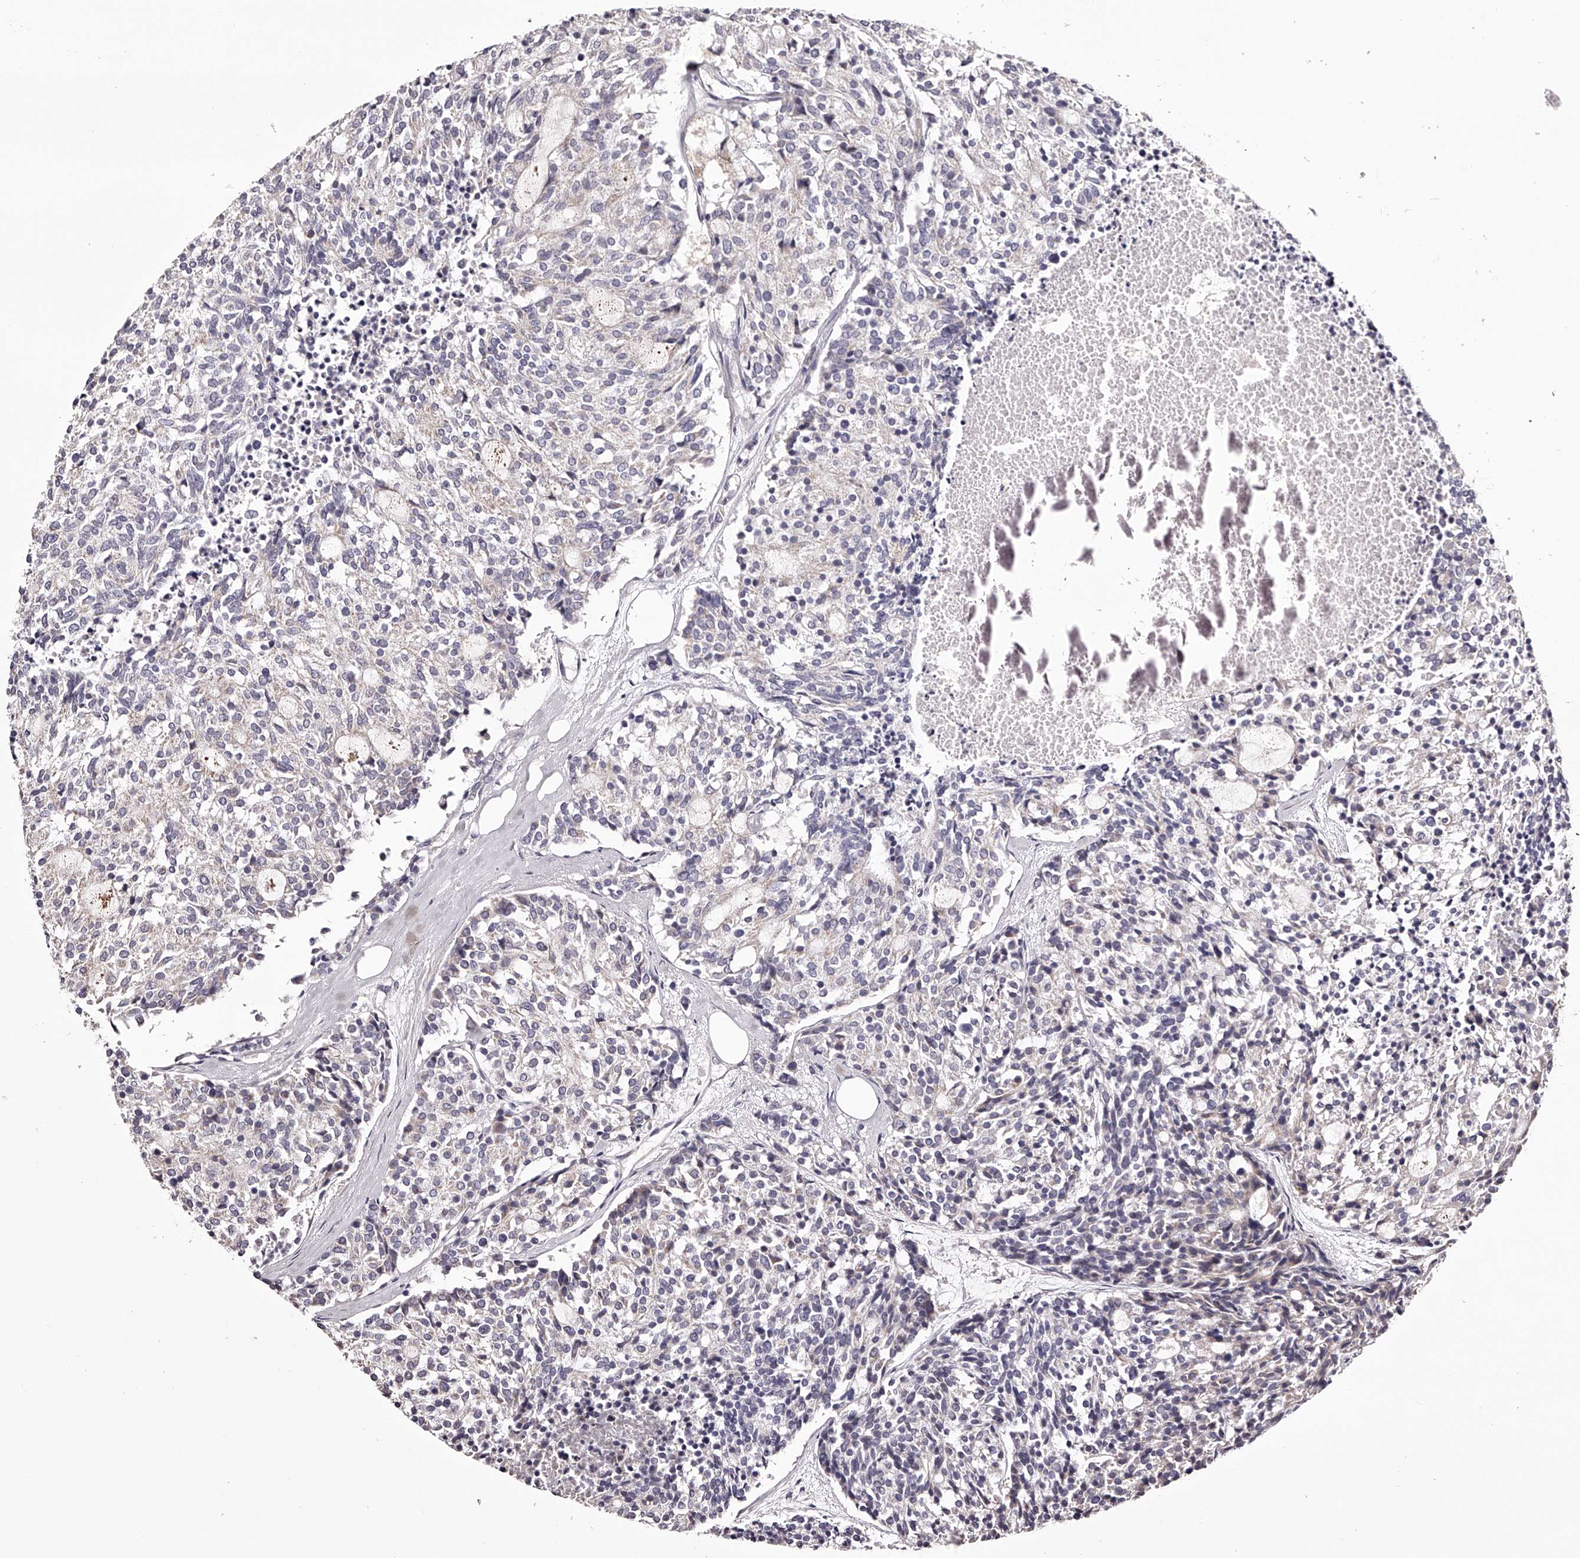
{"staining": {"intensity": "negative", "quantity": "none", "location": "none"}, "tissue": "carcinoid", "cell_type": "Tumor cells", "image_type": "cancer", "snomed": [{"axis": "morphology", "description": "Carcinoid, malignant, NOS"}, {"axis": "topography", "description": "Pancreas"}], "caption": "Human carcinoid stained for a protein using IHC displays no staining in tumor cells.", "gene": "ODF2L", "patient": {"sex": "female", "age": 54}}